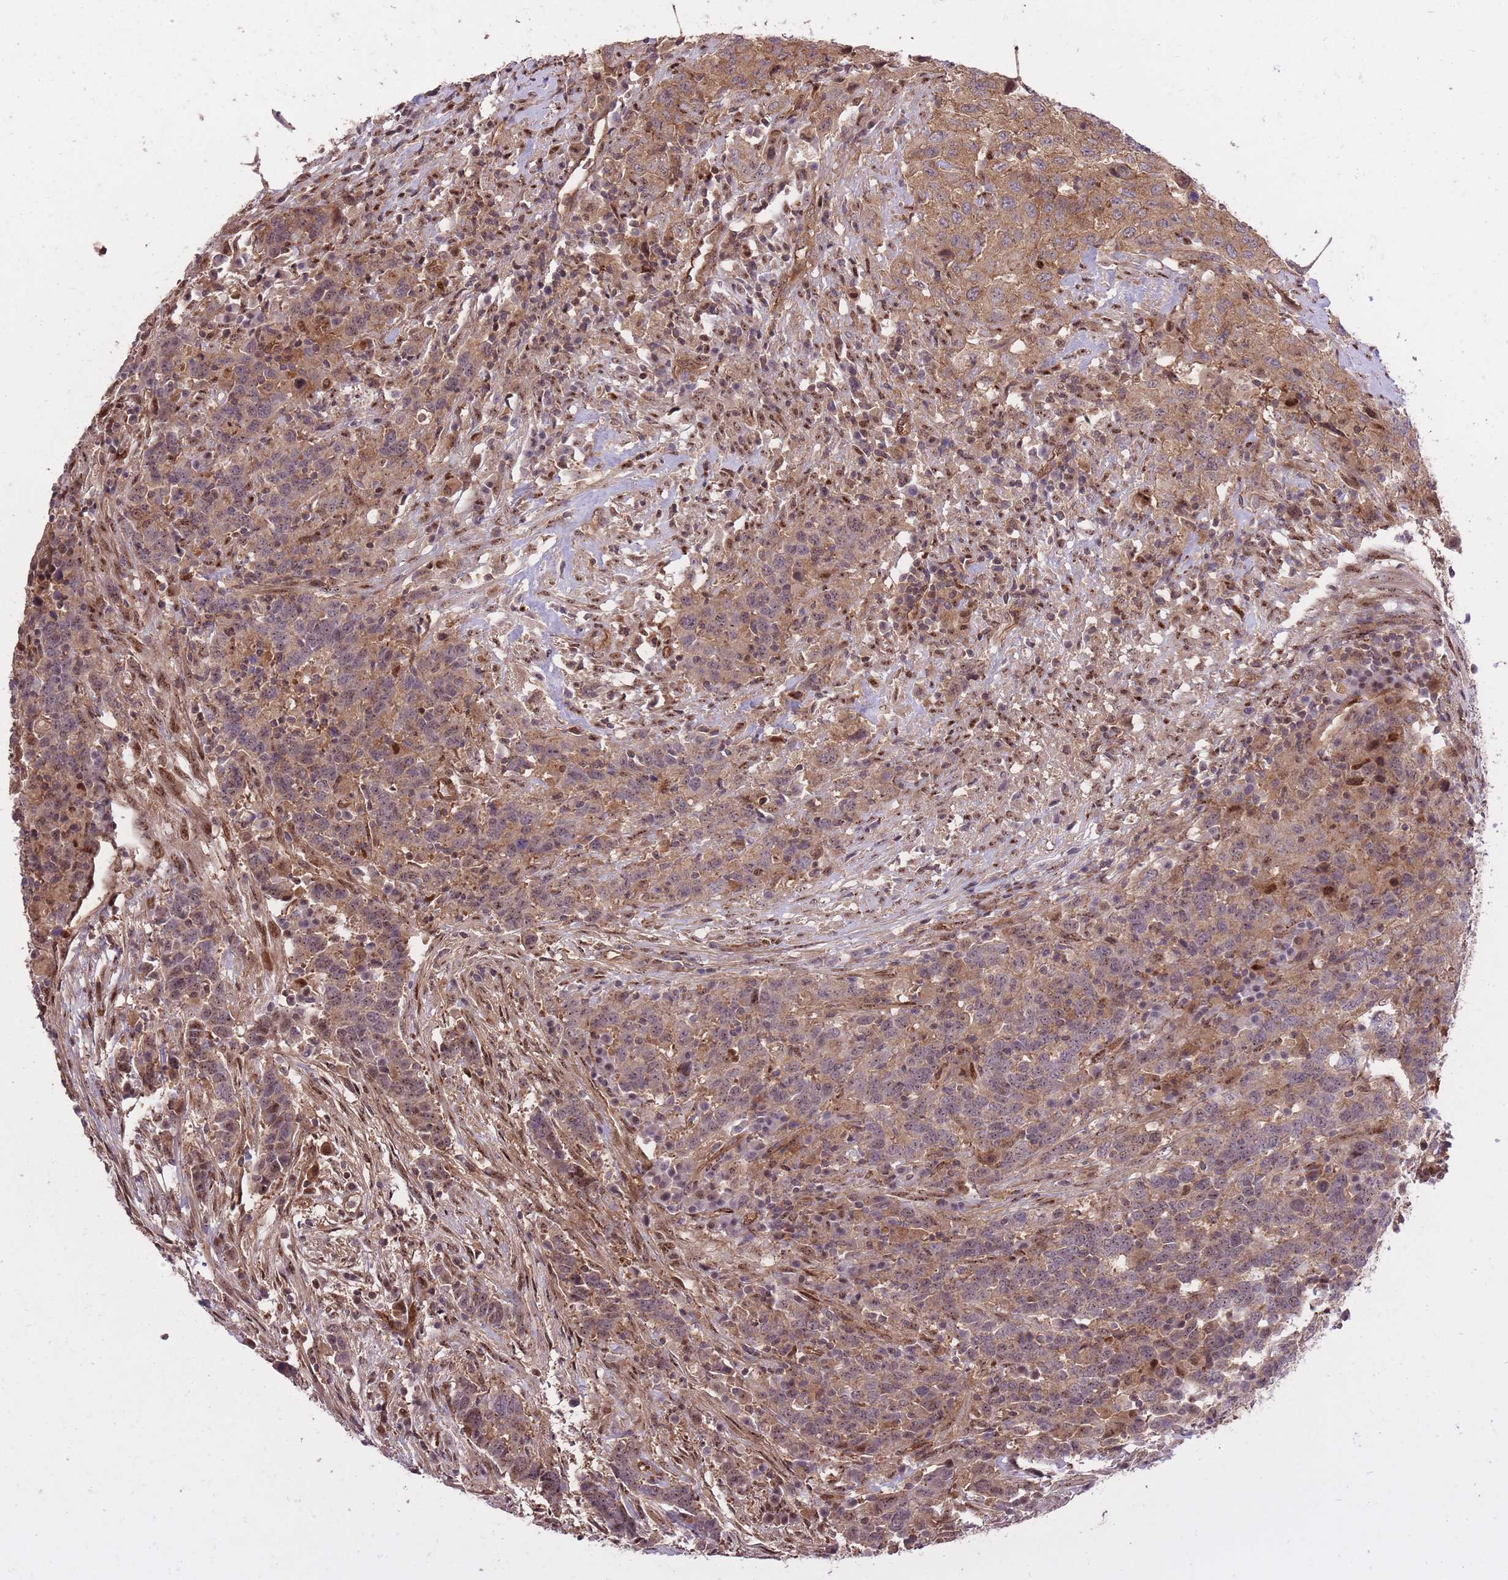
{"staining": {"intensity": "moderate", "quantity": "25%-75%", "location": "cytoplasmic/membranous,nuclear"}, "tissue": "urothelial cancer", "cell_type": "Tumor cells", "image_type": "cancer", "snomed": [{"axis": "morphology", "description": "Urothelial carcinoma, High grade"}, {"axis": "topography", "description": "Urinary bladder"}], "caption": "Moderate cytoplasmic/membranous and nuclear staining is present in about 25%-75% of tumor cells in urothelial cancer.", "gene": "PLD1", "patient": {"sex": "male", "age": 61}}